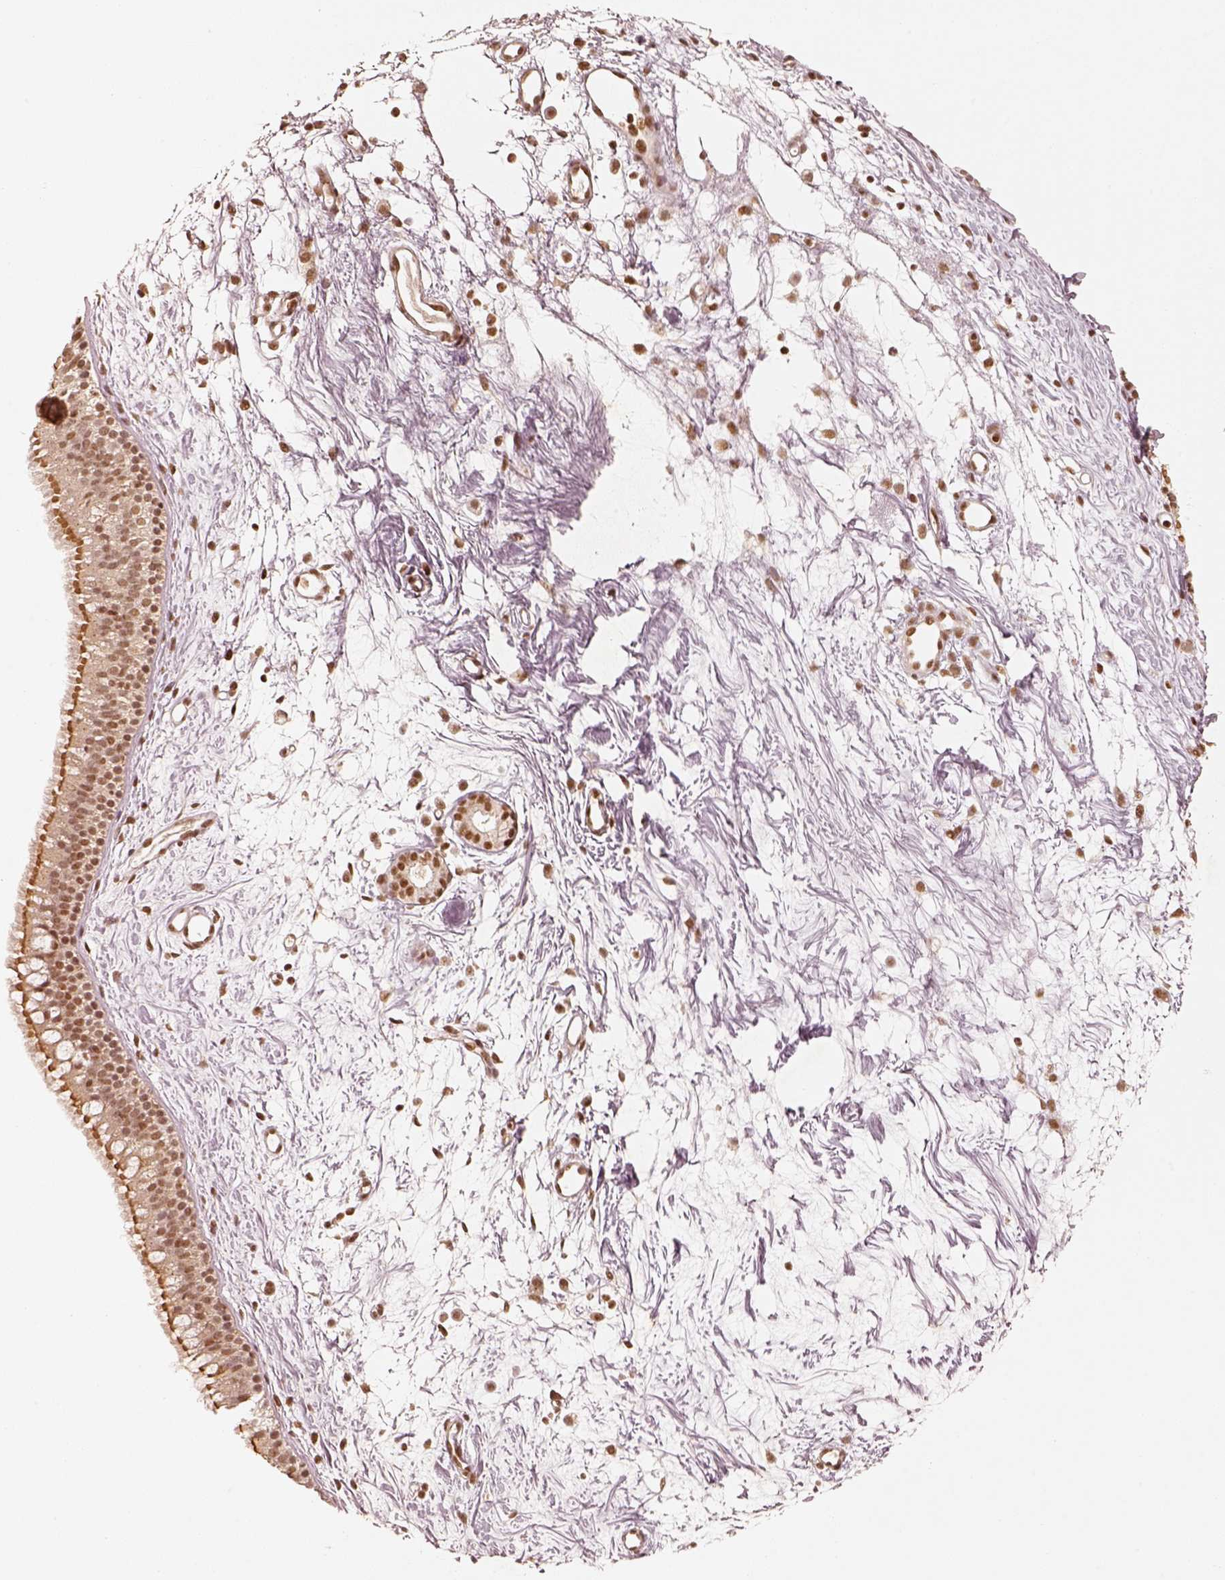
{"staining": {"intensity": "moderate", "quantity": ">75%", "location": "nuclear"}, "tissue": "nasopharynx", "cell_type": "Respiratory epithelial cells", "image_type": "normal", "snomed": [{"axis": "morphology", "description": "Normal tissue, NOS"}, {"axis": "topography", "description": "Nasopharynx"}], "caption": "Moderate nuclear expression is seen in approximately >75% of respiratory epithelial cells in normal nasopharynx.", "gene": "GMEB2", "patient": {"sex": "male", "age": 58}}